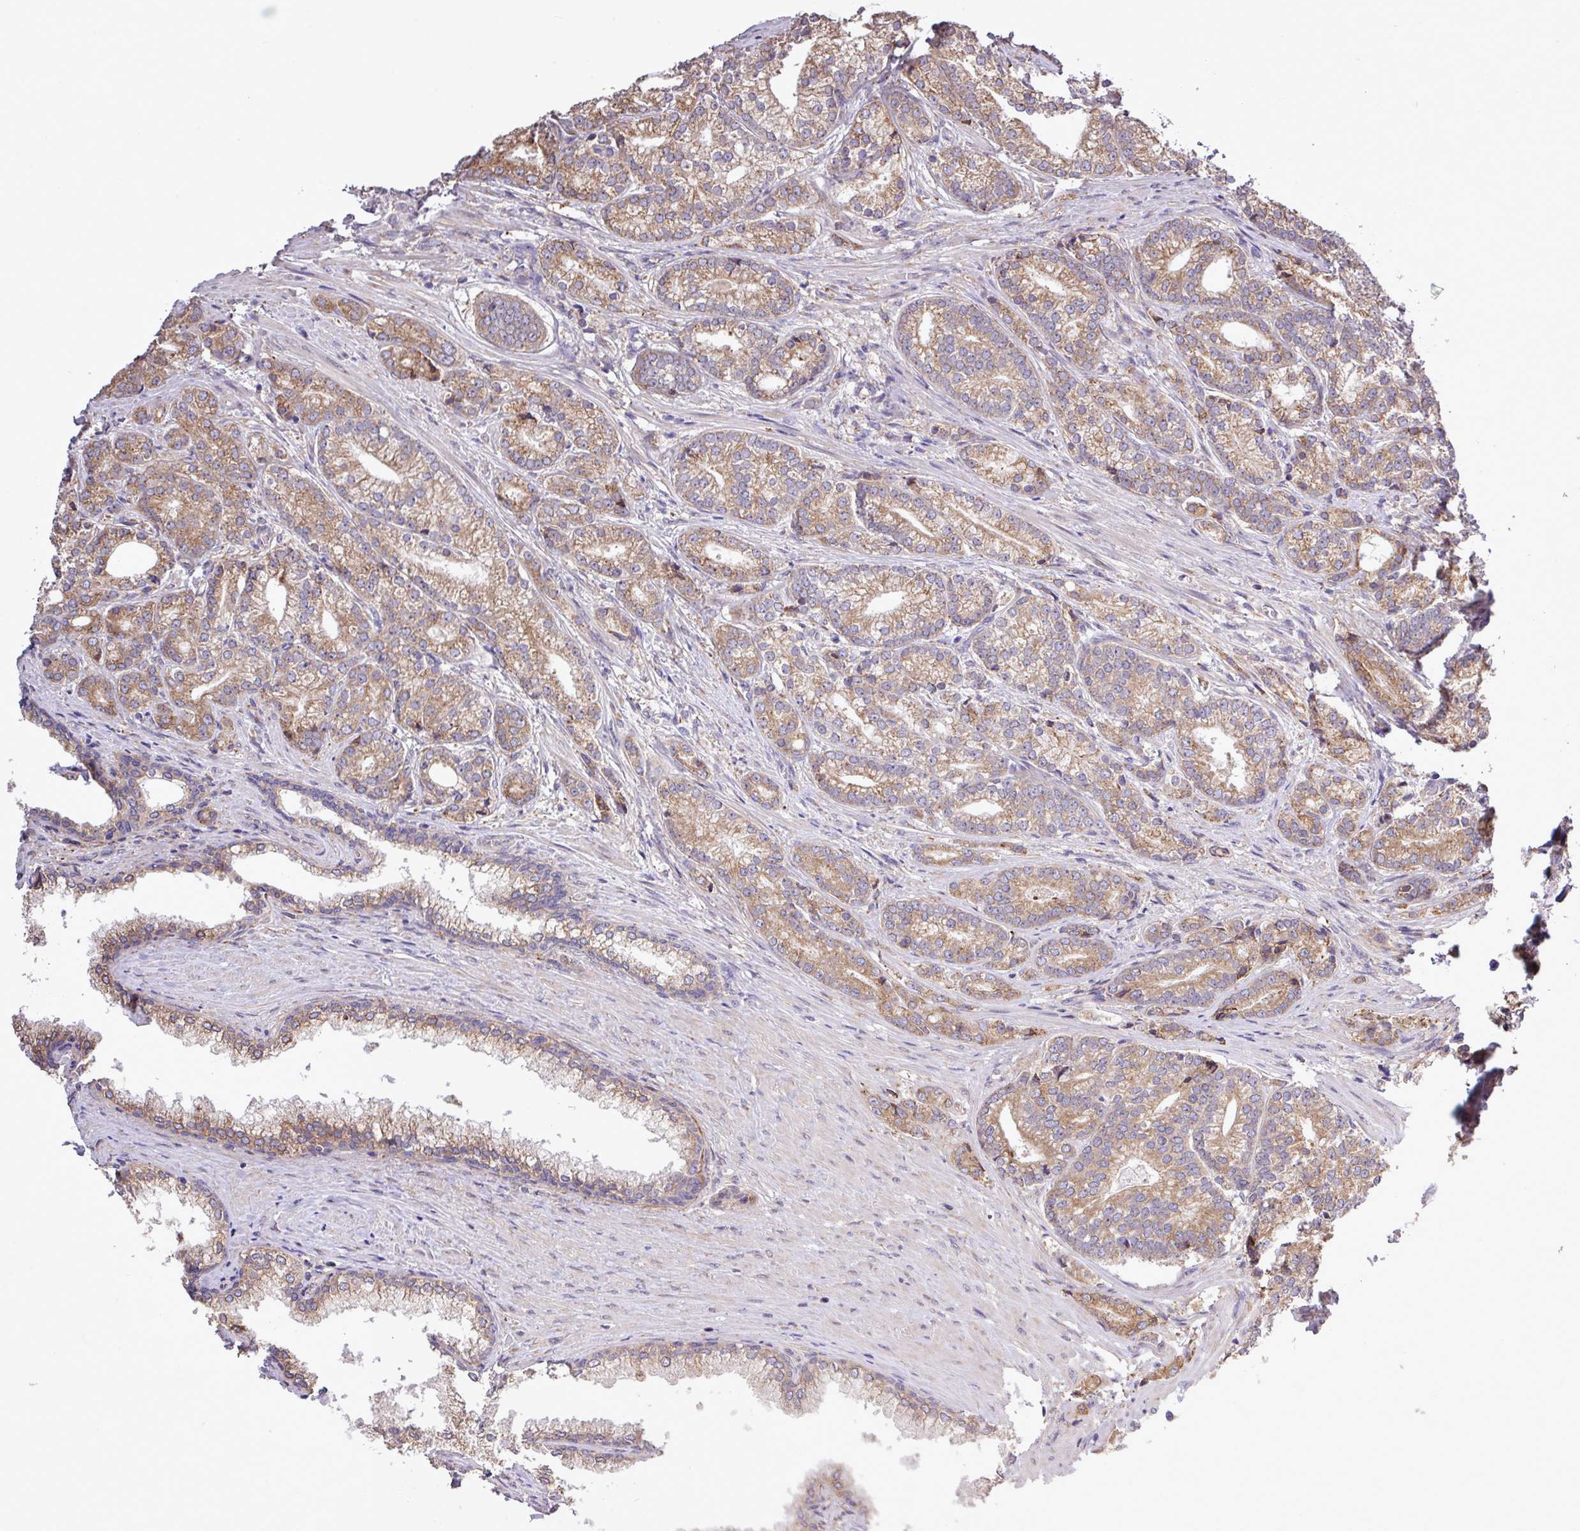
{"staining": {"intensity": "moderate", "quantity": ">75%", "location": "cytoplasmic/membranous"}, "tissue": "prostate cancer", "cell_type": "Tumor cells", "image_type": "cancer", "snomed": [{"axis": "morphology", "description": "Adenocarcinoma, Low grade"}, {"axis": "topography", "description": "Prostate"}], "caption": "A brown stain highlights moderate cytoplasmic/membranous staining of a protein in prostate cancer (adenocarcinoma (low-grade)) tumor cells.", "gene": "MEGF6", "patient": {"sex": "male", "age": 71}}